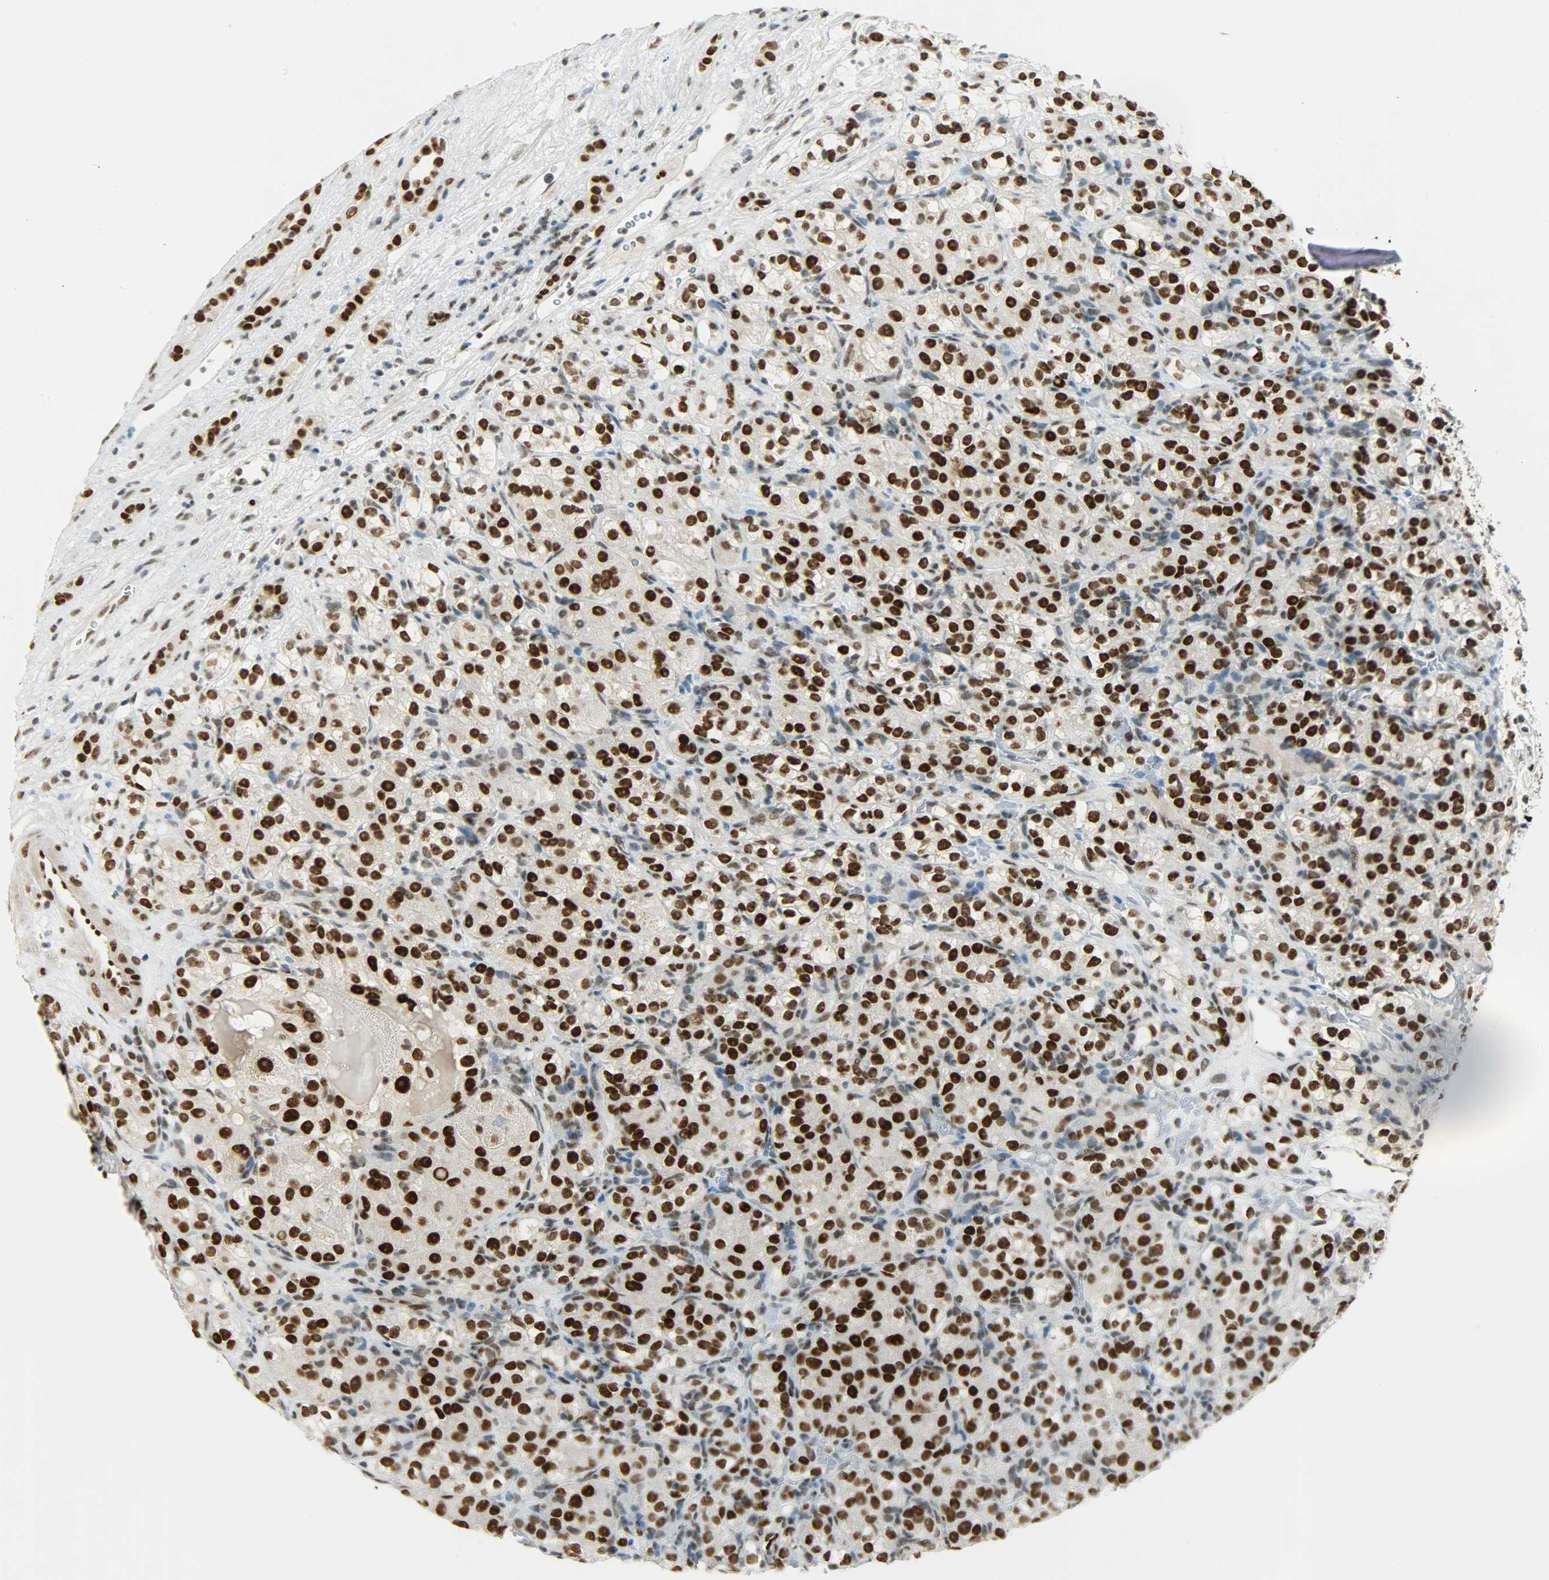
{"staining": {"intensity": "strong", "quantity": ">75%", "location": "nuclear"}, "tissue": "renal cancer", "cell_type": "Tumor cells", "image_type": "cancer", "snomed": [{"axis": "morphology", "description": "Normal tissue, NOS"}, {"axis": "morphology", "description": "Adenocarcinoma, NOS"}, {"axis": "topography", "description": "Kidney"}], "caption": "Immunohistochemistry staining of renal cancer (adenocarcinoma), which reveals high levels of strong nuclear positivity in about >75% of tumor cells indicating strong nuclear protein staining. The staining was performed using DAB (brown) for protein detection and nuclei were counterstained in hematoxylin (blue).", "gene": "MYEF2", "patient": {"sex": "male", "age": 61}}